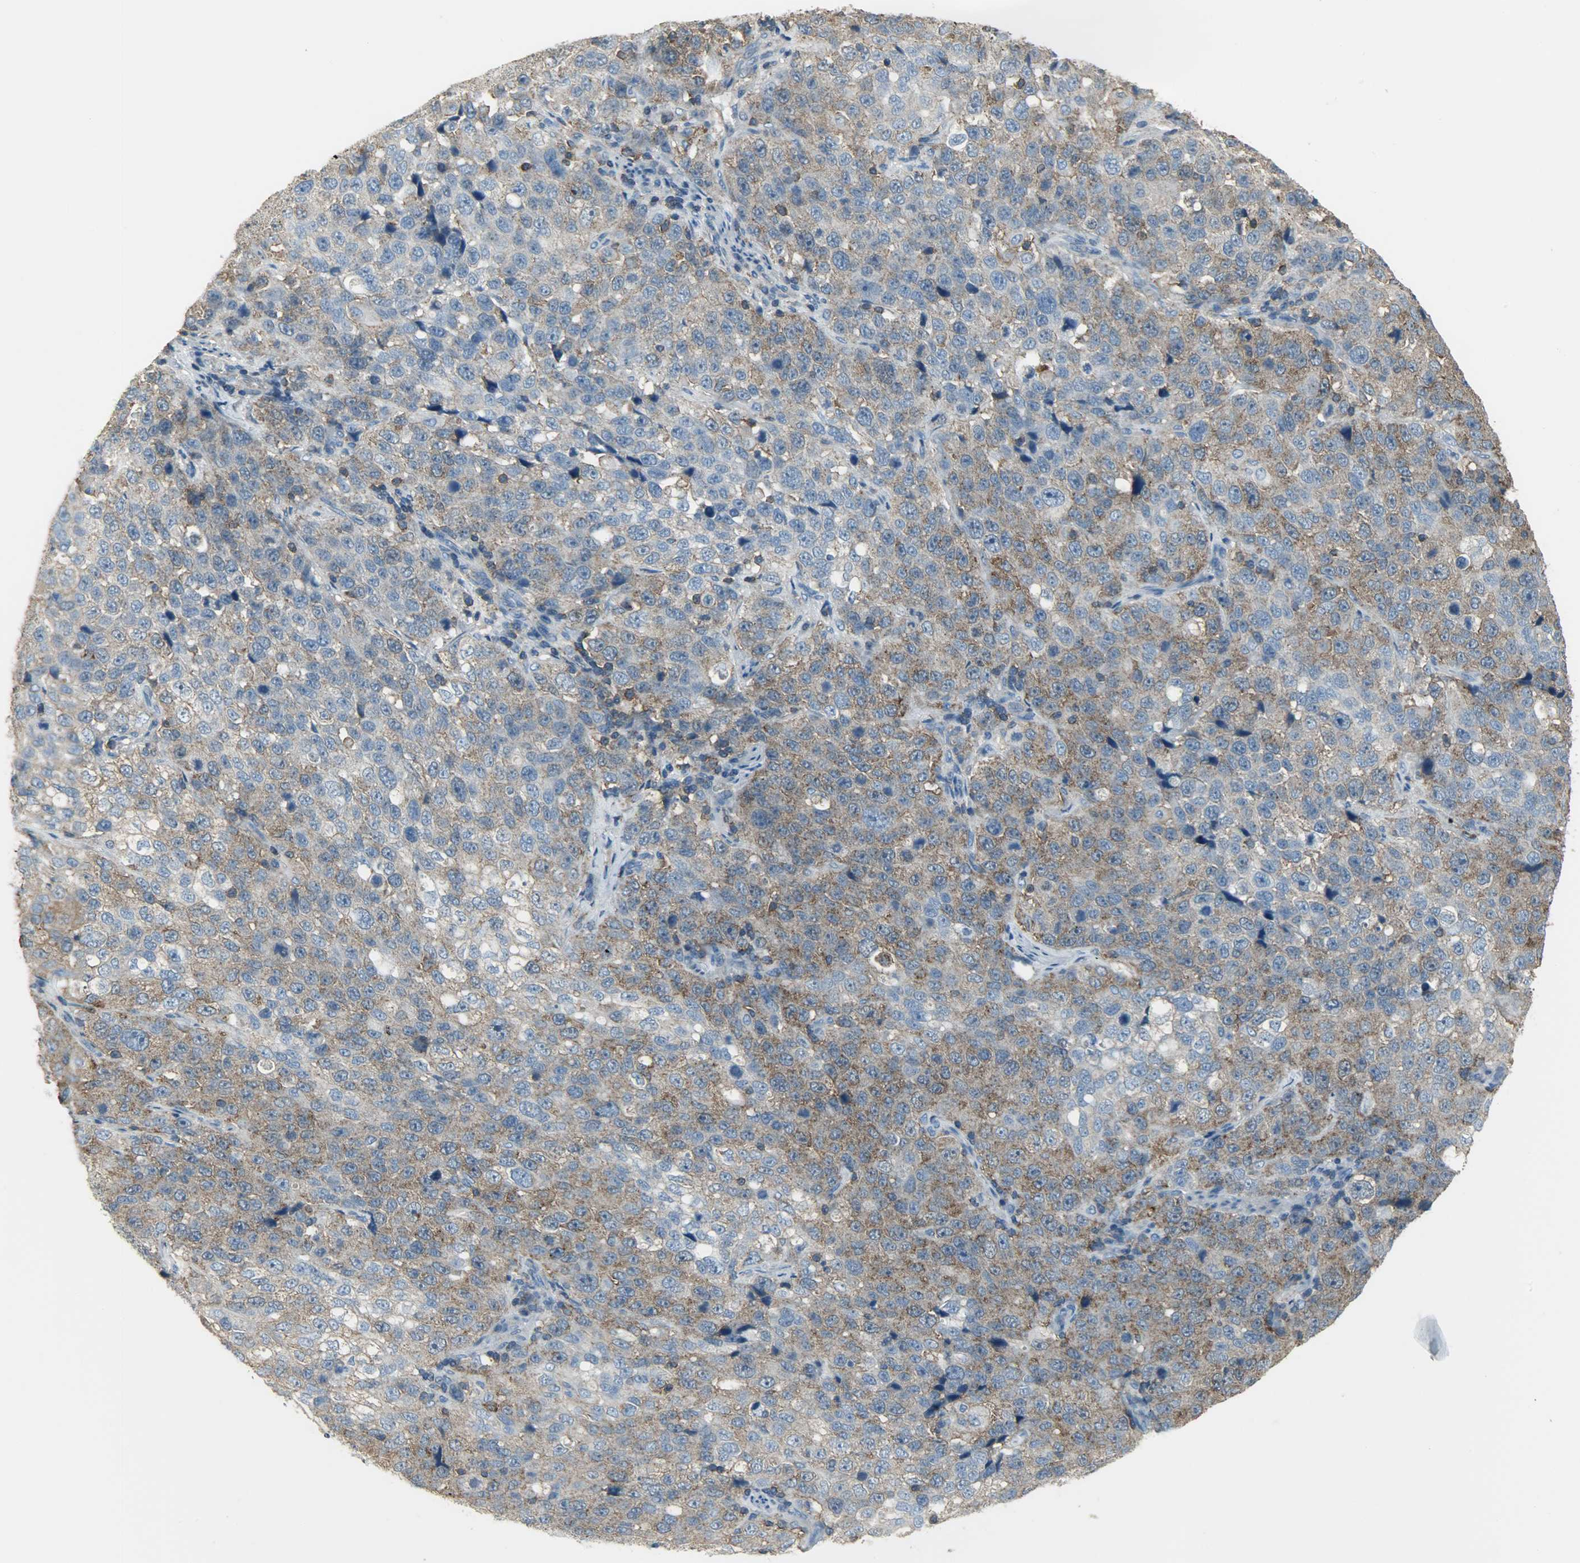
{"staining": {"intensity": "moderate", "quantity": ">75%", "location": "cytoplasmic/membranous"}, "tissue": "stomach cancer", "cell_type": "Tumor cells", "image_type": "cancer", "snomed": [{"axis": "morphology", "description": "Normal tissue, NOS"}, {"axis": "morphology", "description": "Adenocarcinoma, NOS"}, {"axis": "topography", "description": "Stomach"}], "caption": "Adenocarcinoma (stomach) stained with a brown dye demonstrates moderate cytoplasmic/membranous positive staining in about >75% of tumor cells.", "gene": "DNAJA4", "patient": {"sex": "male", "age": 48}}